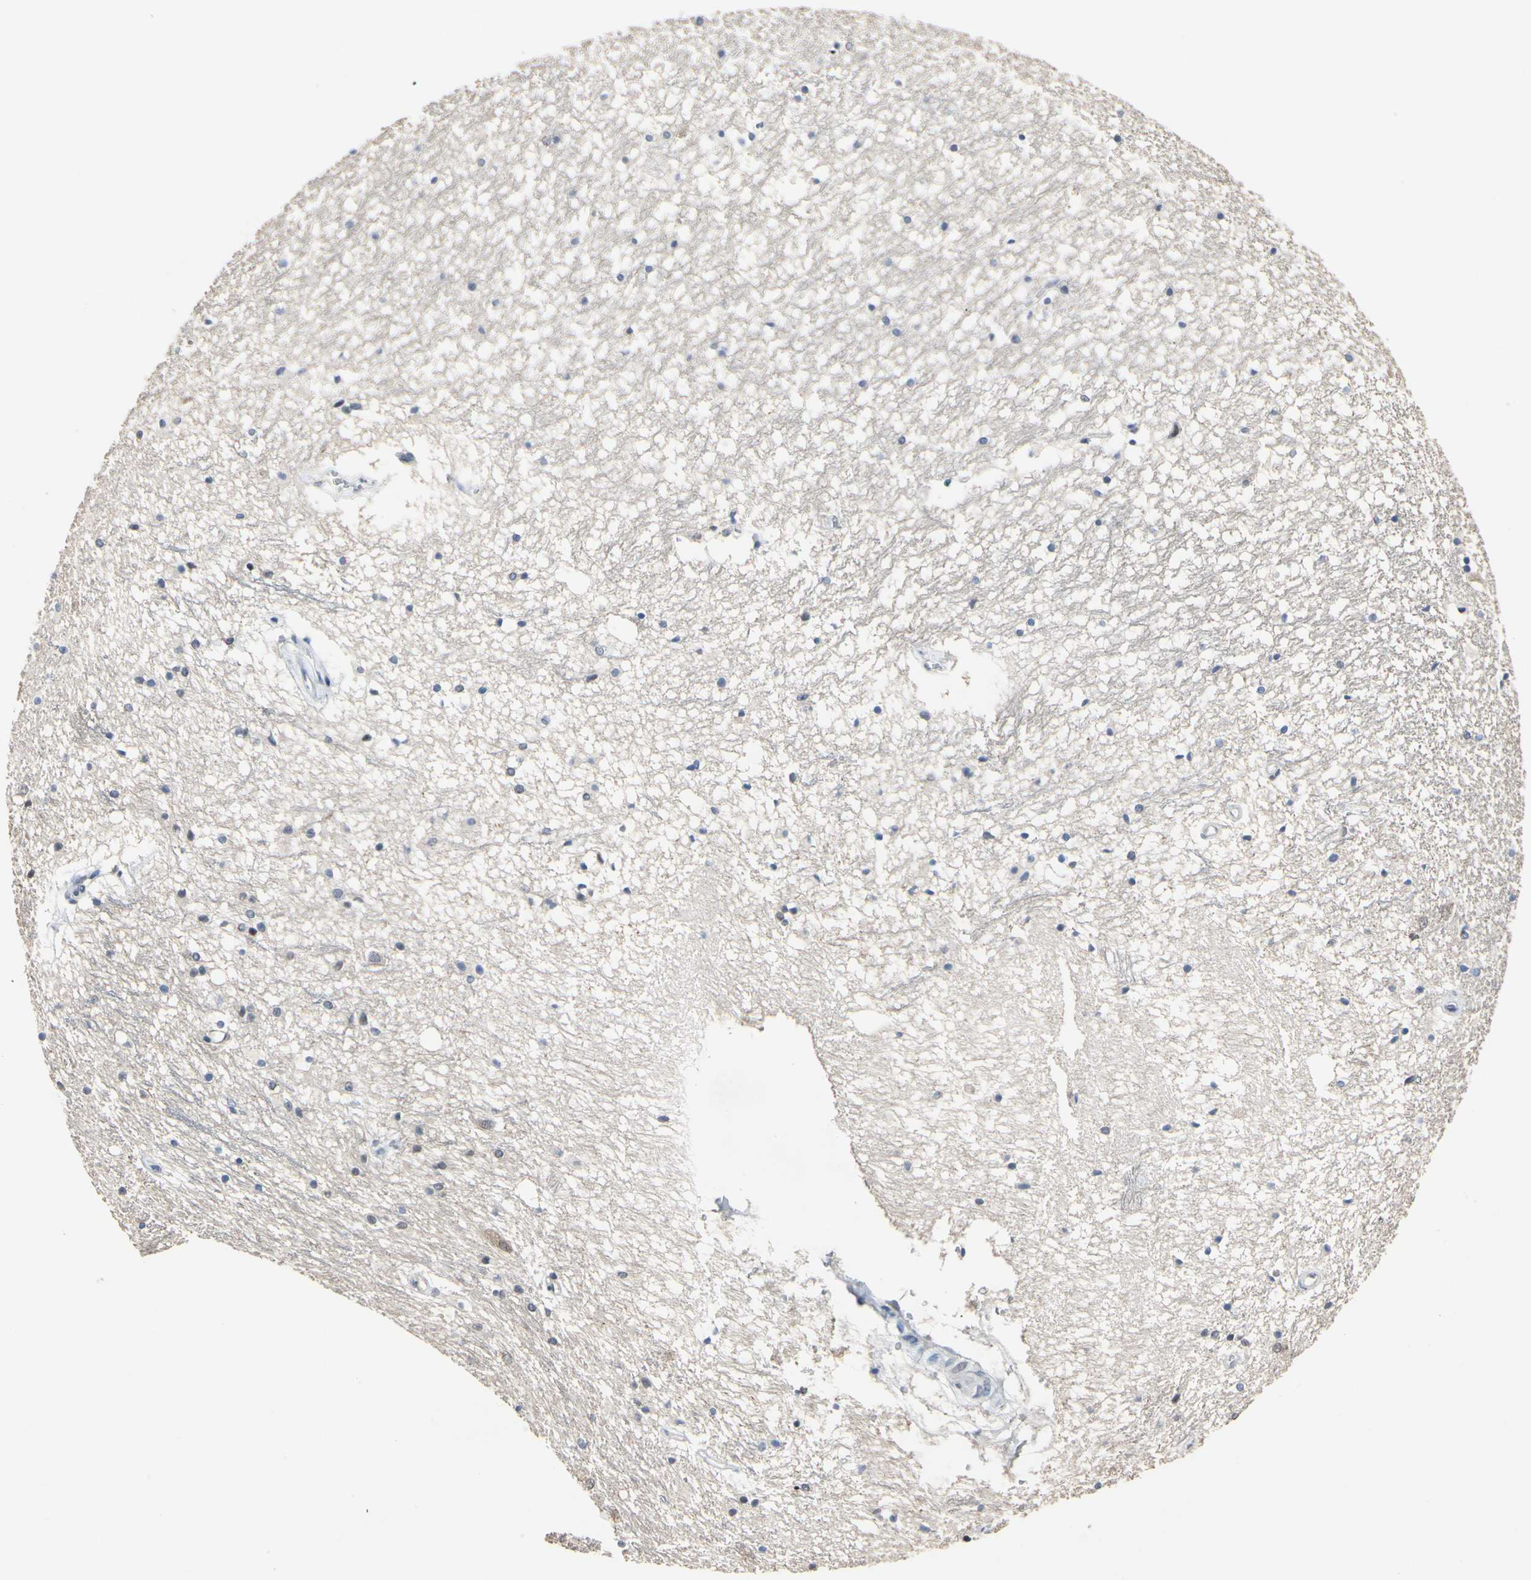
{"staining": {"intensity": "negative", "quantity": "none", "location": "none"}, "tissue": "hippocampus", "cell_type": "Glial cells", "image_type": "normal", "snomed": [{"axis": "morphology", "description": "Normal tissue, NOS"}, {"axis": "topography", "description": "Hippocampus"}], "caption": "Glial cells are negative for protein expression in benign human hippocampus. (DAB (3,3'-diaminobenzidine) immunohistochemistry visualized using brightfield microscopy, high magnification).", "gene": "NFATC2", "patient": {"sex": "male", "age": 45}}